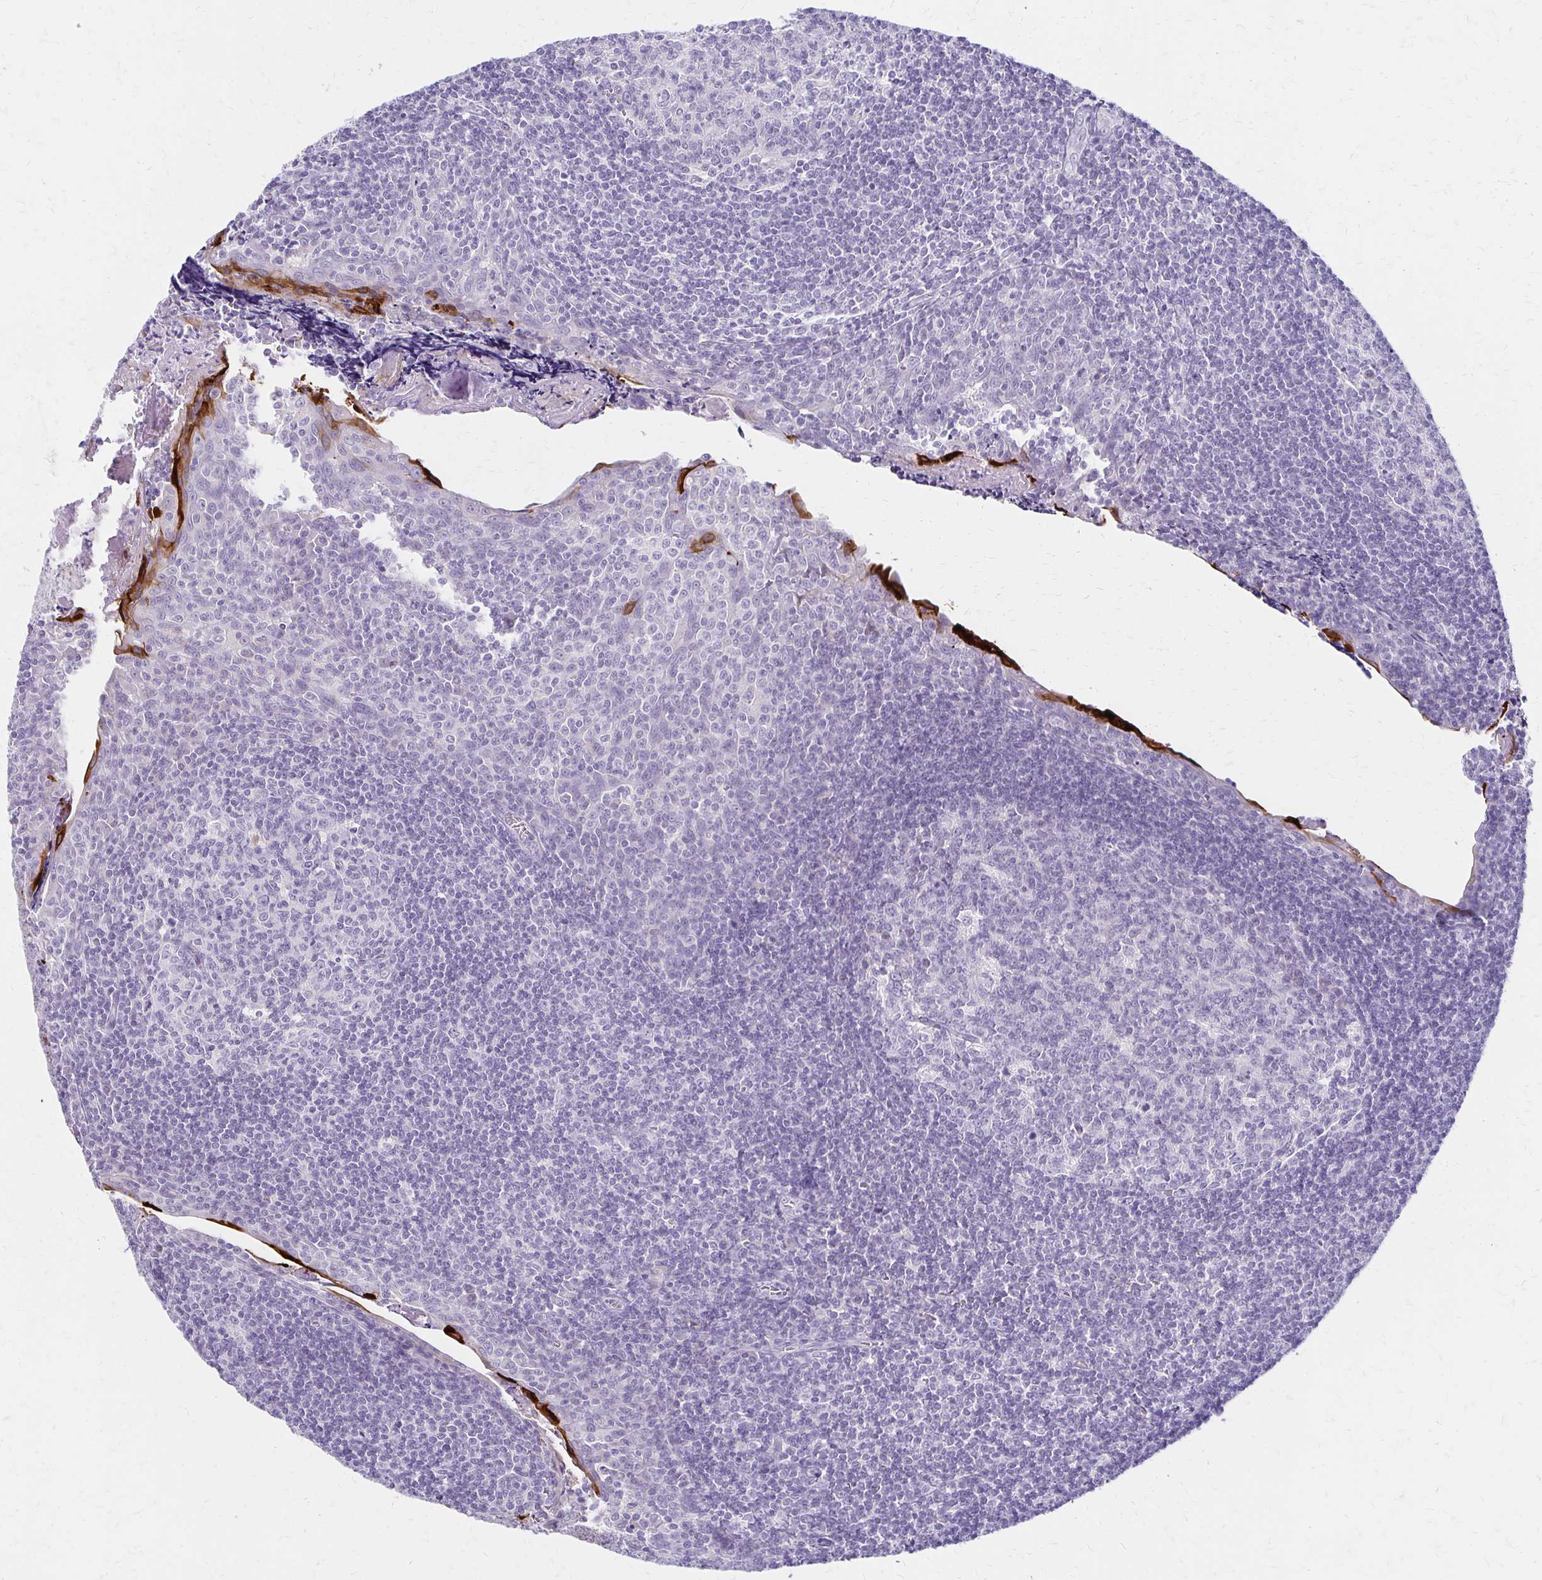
{"staining": {"intensity": "negative", "quantity": "none", "location": "none"}, "tissue": "tonsil", "cell_type": "Germinal center cells", "image_type": "normal", "snomed": [{"axis": "morphology", "description": "Normal tissue, NOS"}, {"axis": "morphology", "description": "Inflammation, NOS"}, {"axis": "topography", "description": "Tonsil"}], "caption": "A high-resolution histopathology image shows IHC staining of normal tonsil, which reveals no significant staining in germinal center cells.", "gene": "IVL", "patient": {"sex": "female", "age": 31}}